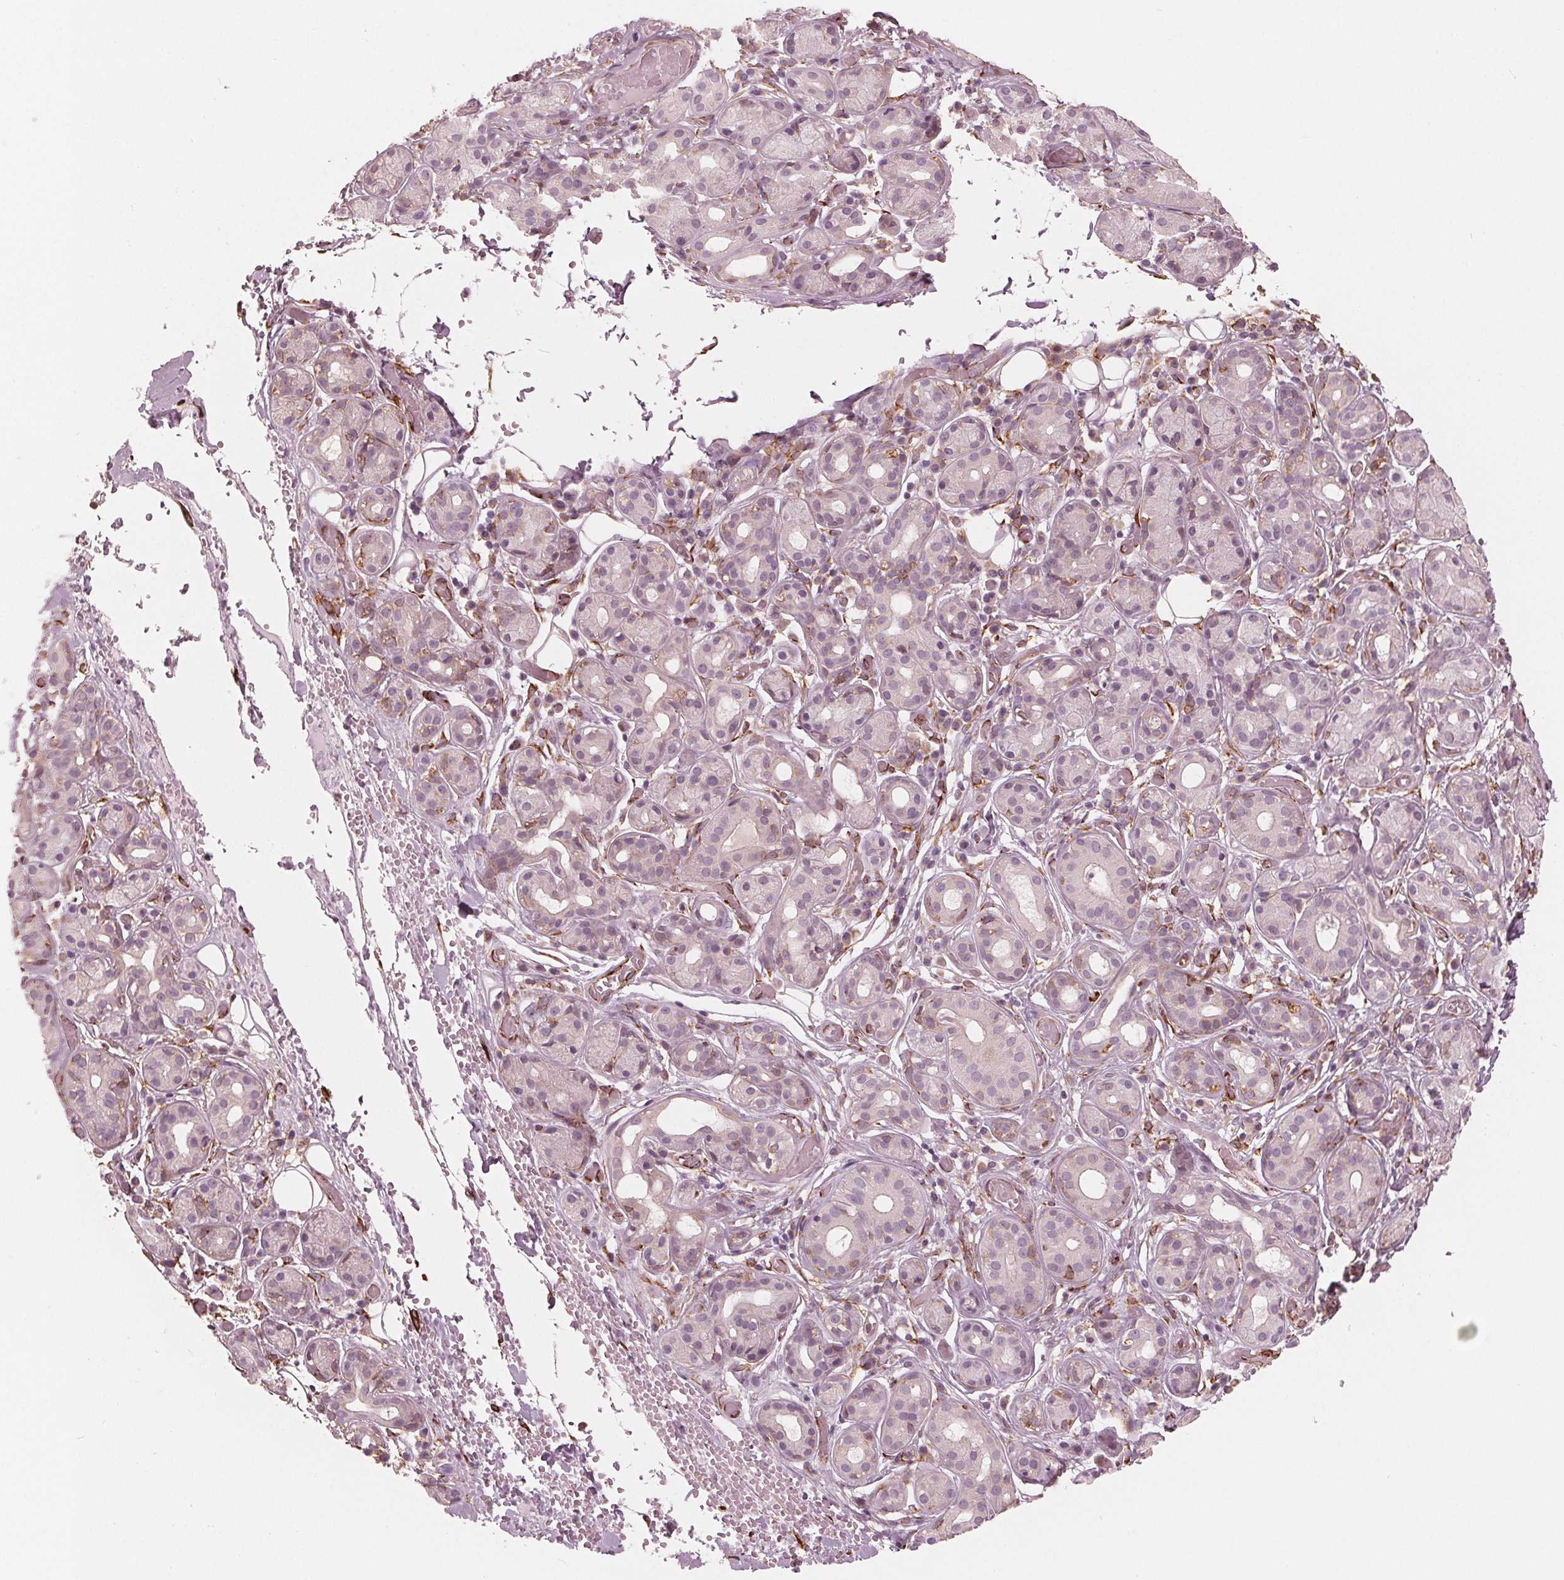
{"staining": {"intensity": "negative", "quantity": "none", "location": "none"}, "tissue": "salivary gland", "cell_type": "Glandular cells", "image_type": "normal", "snomed": [{"axis": "morphology", "description": "Normal tissue, NOS"}, {"axis": "topography", "description": "Salivary gland"}, {"axis": "topography", "description": "Peripheral nerve tissue"}], "caption": "This histopathology image is of unremarkable salivary gland stained with IHC to label a protein in brown with the nuclei are counter-stained blue. There is no expression in glandular cells.", "gene": "IKBIP", "patient": {"sex": "male", "age": 71}}